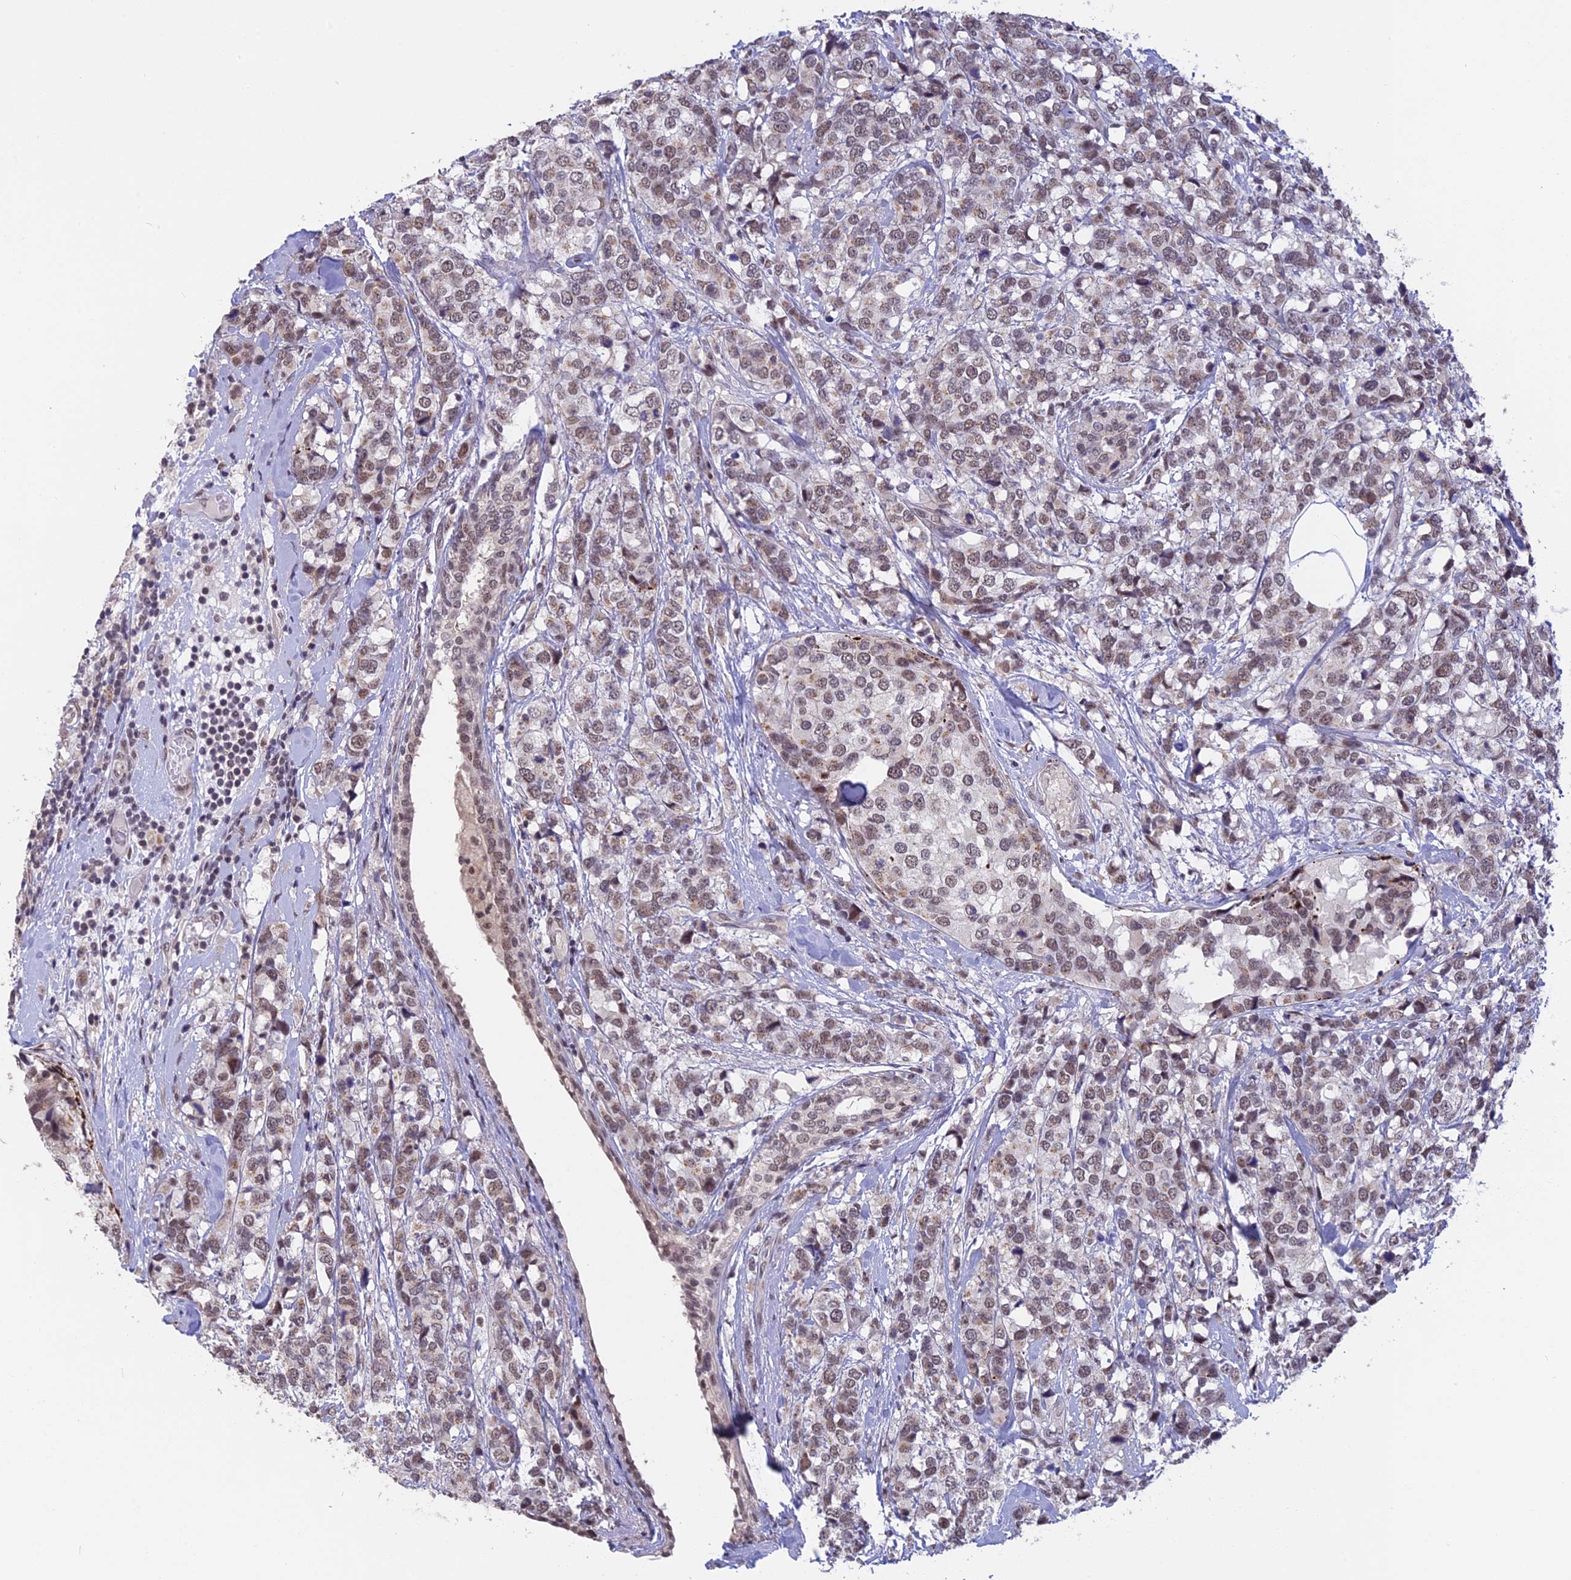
{"staining": {"intensity": "weak", "quantity": "25%-75%", "location": "nuclear"}, "tissue": "breast cancer", "cell_type": "Tumor cells", "image_type": "cancer", "snomed": [{"axis": "morphology", "description": "Lobular carcinoma"}, {"axis": "topography", "description": "Breast"}], "caption": "Human breast lobular carcinoma stained for a protein (brown) exhibits weak nuclear positive expression in approximately 25%-75% of tumor cells.", "gene": "POLR2C", "patient": {"sex": "female", "age": 59}}